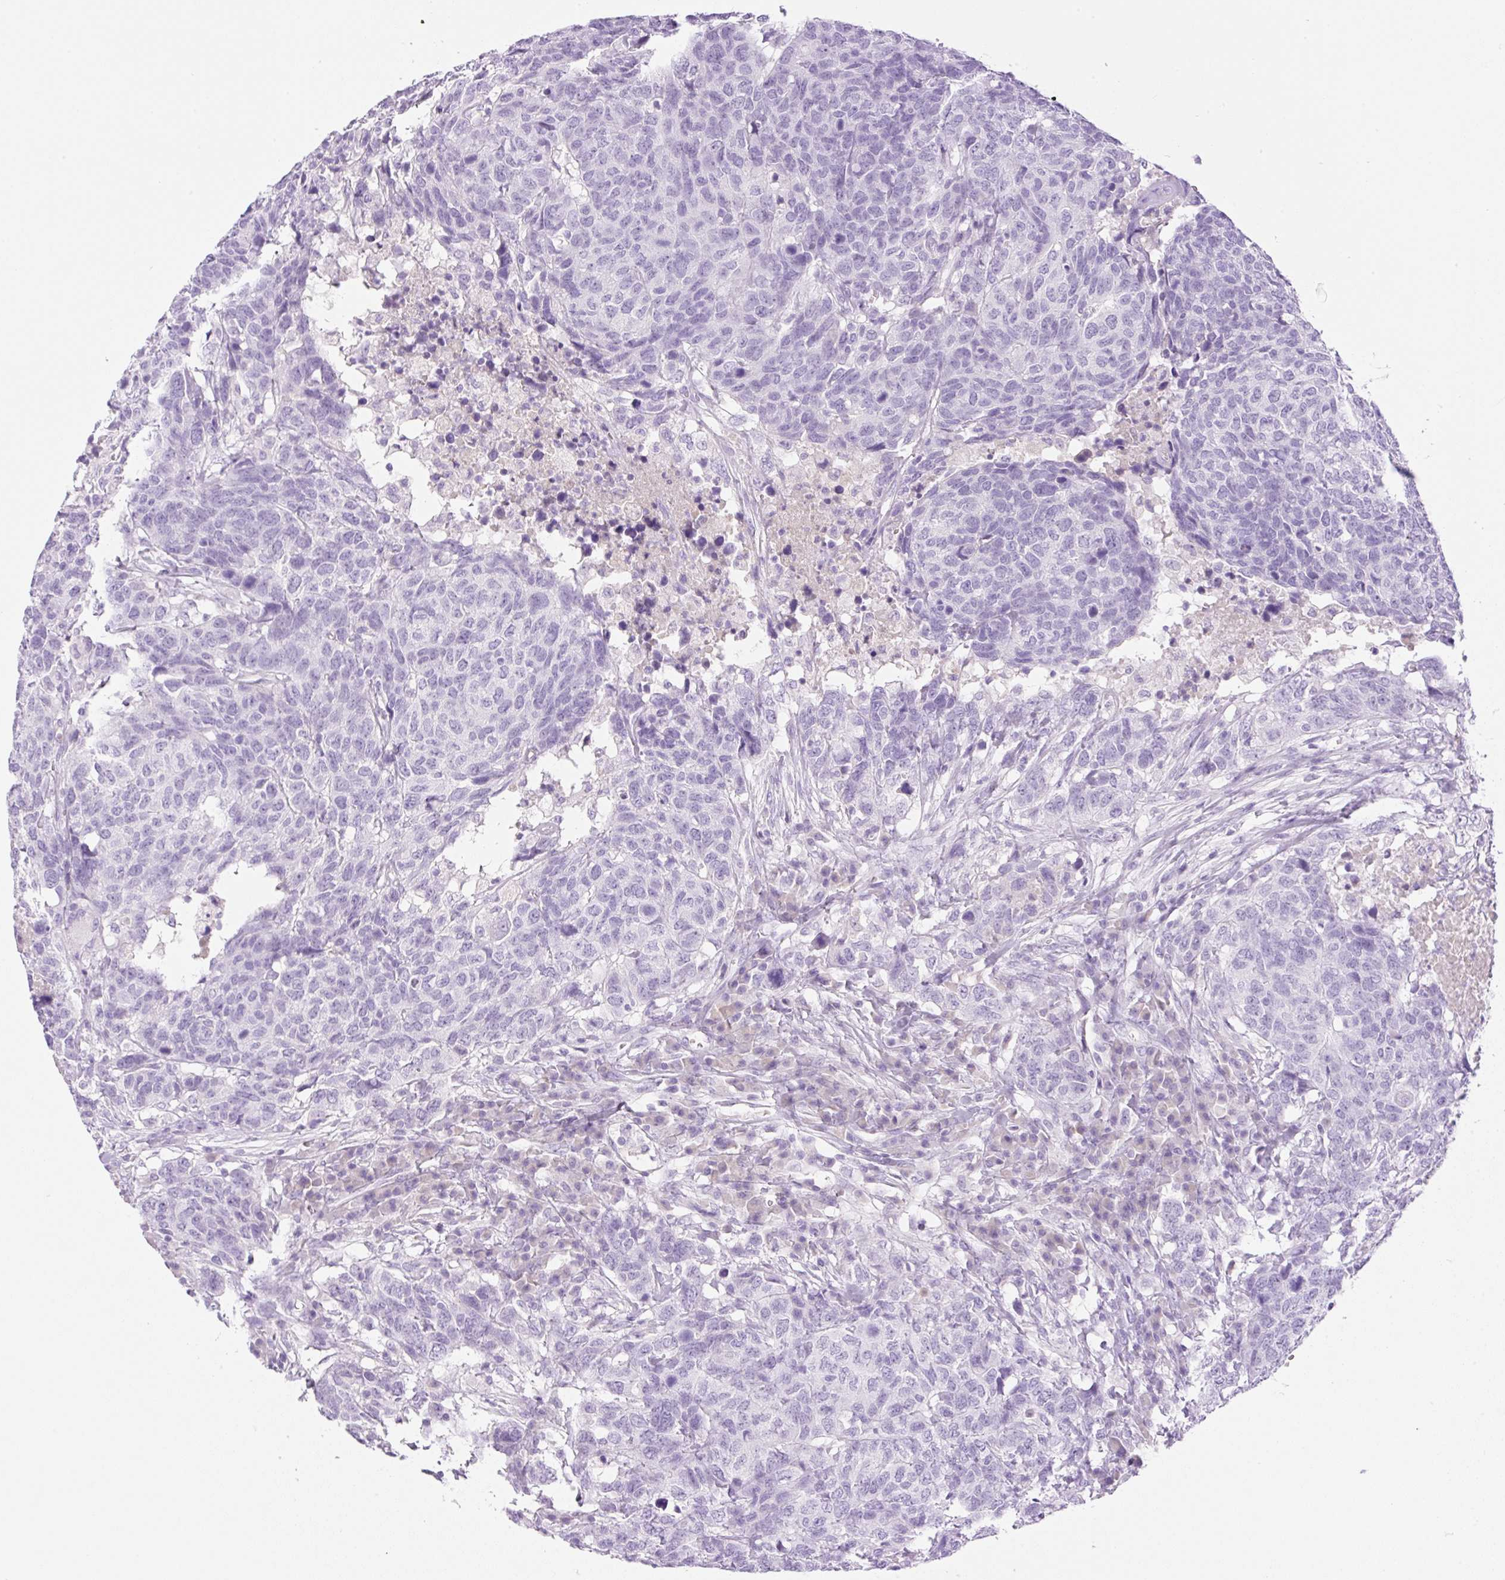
{"staining": {"intensity": "negative", "quantity": "none", "location": "none"}, "tissue": "head and neck cancer", "cell_type": "Tumor cells", "image_type": "cancer", "snomed": [{"axis": "morphology", "description": "Normal tissue, NOS"}, {"axis": "morphology", "description": "Squamous cell carcinoma, NOS"}, {"axis": "topography", "description": "Skeletal muscle"}, {"axis": "topography", "description": "Vascular tissue"}, {"axis": "topography", "description": "Peripheral nerve tissue"}, {"axis": "topography", "description": "Head-Neck"}], "caption": "Immunohistochemistry (IHC) histopathology image of head and neck cancer stained for a protein (brown), which exhibits no positivity in tumor cells.", "gene": "PALM3", "patient": {"sex": "male", "age": 66}}